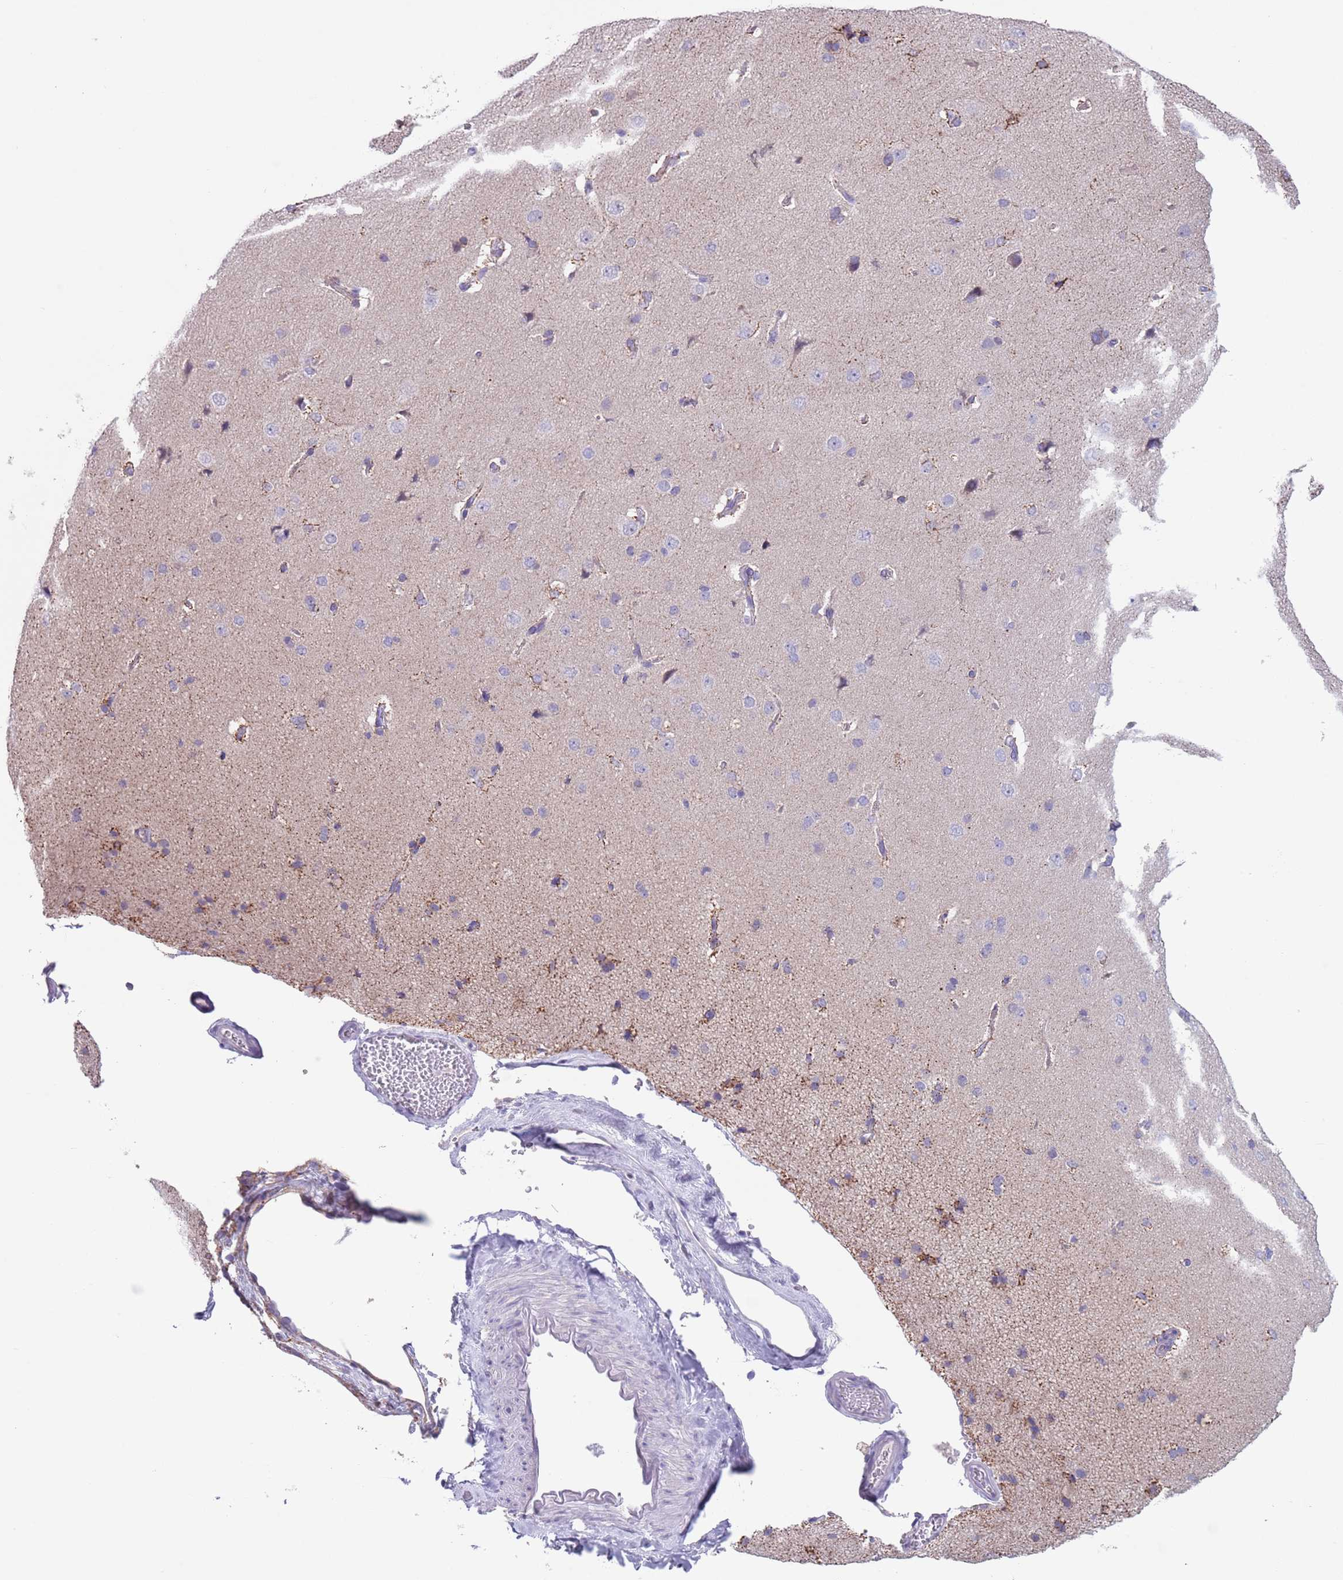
{"staining": {"intensity": "negative", "quantity": "none", "location": "none"}, "tissue": "cerebral cortex", "cell_type": "Endothelial cells", "image_type": "normal", "snomed": [{"axis": "morphology", "description": "Normal tissue, NOS"}, {"axis": "topography", "description": "Cerebral cortex"}], "caption": "Micrograph shows no protein expression in endothelial cells of unremarkable cerebral cortex. The staining is performed using DAB brown chromogen with nuclei counter-stained in using hematoxylin.", "gene": "SPIRE2", "patient": {"sex": "male", "age": 62}}